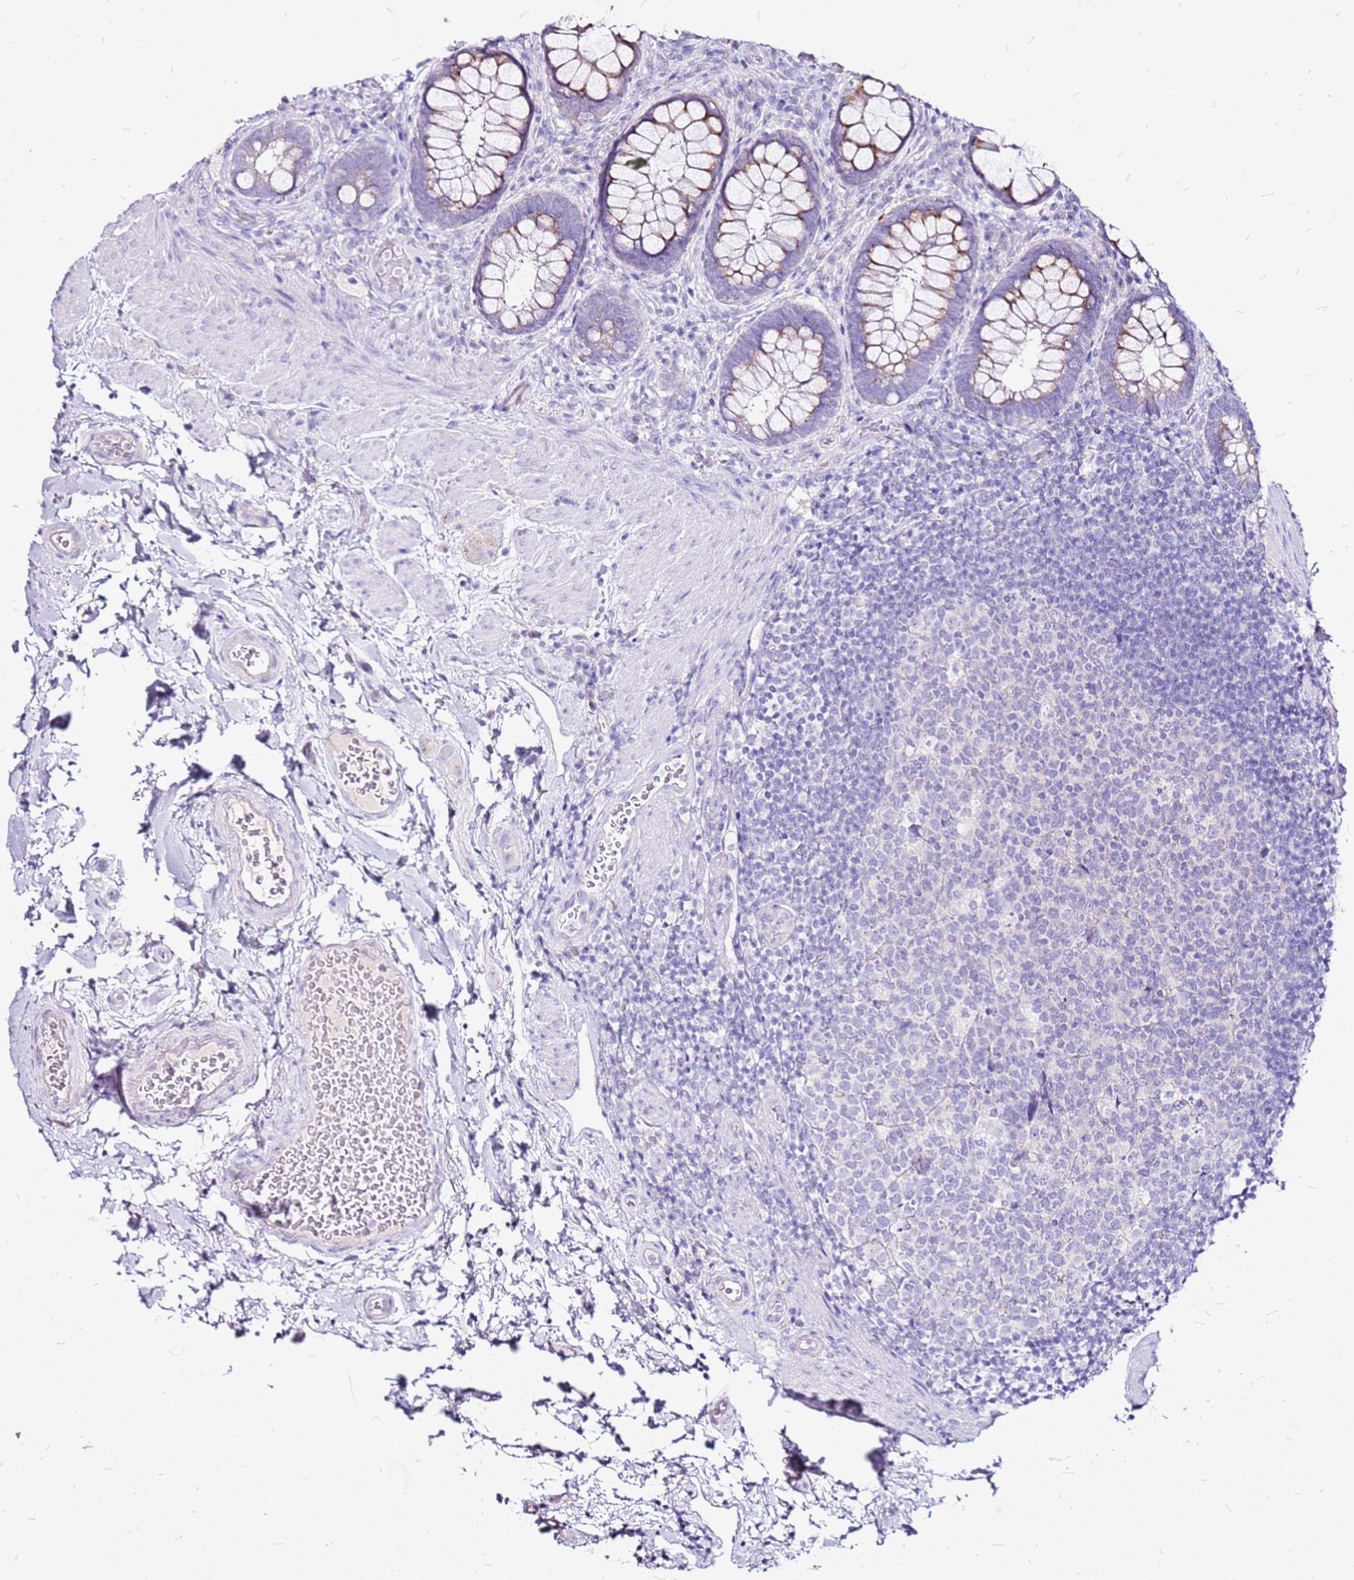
{"staining": {"intensity": "moderate", "quantity": "25%-75%", "location": "cytoplasmic/membranous"}, "tissue": "rectum", "cell_type": "Glandular cells", "image_type": "normal", "snomed": [{"axis": "morphology", "description": "Normal tissue, NOS"}, {"axis": "topography", "description": "Rectum"}, {"axis": "topography", "description": "Peripheral nerve tissue"}], "caption": "IHC of normal rectum displays medium levels of moderate cytoplasmic/membranous positivity in about 25%-75% of glandular cells.", "gene": "CASD1", "patient": {"sex": "female", "age": 69}}